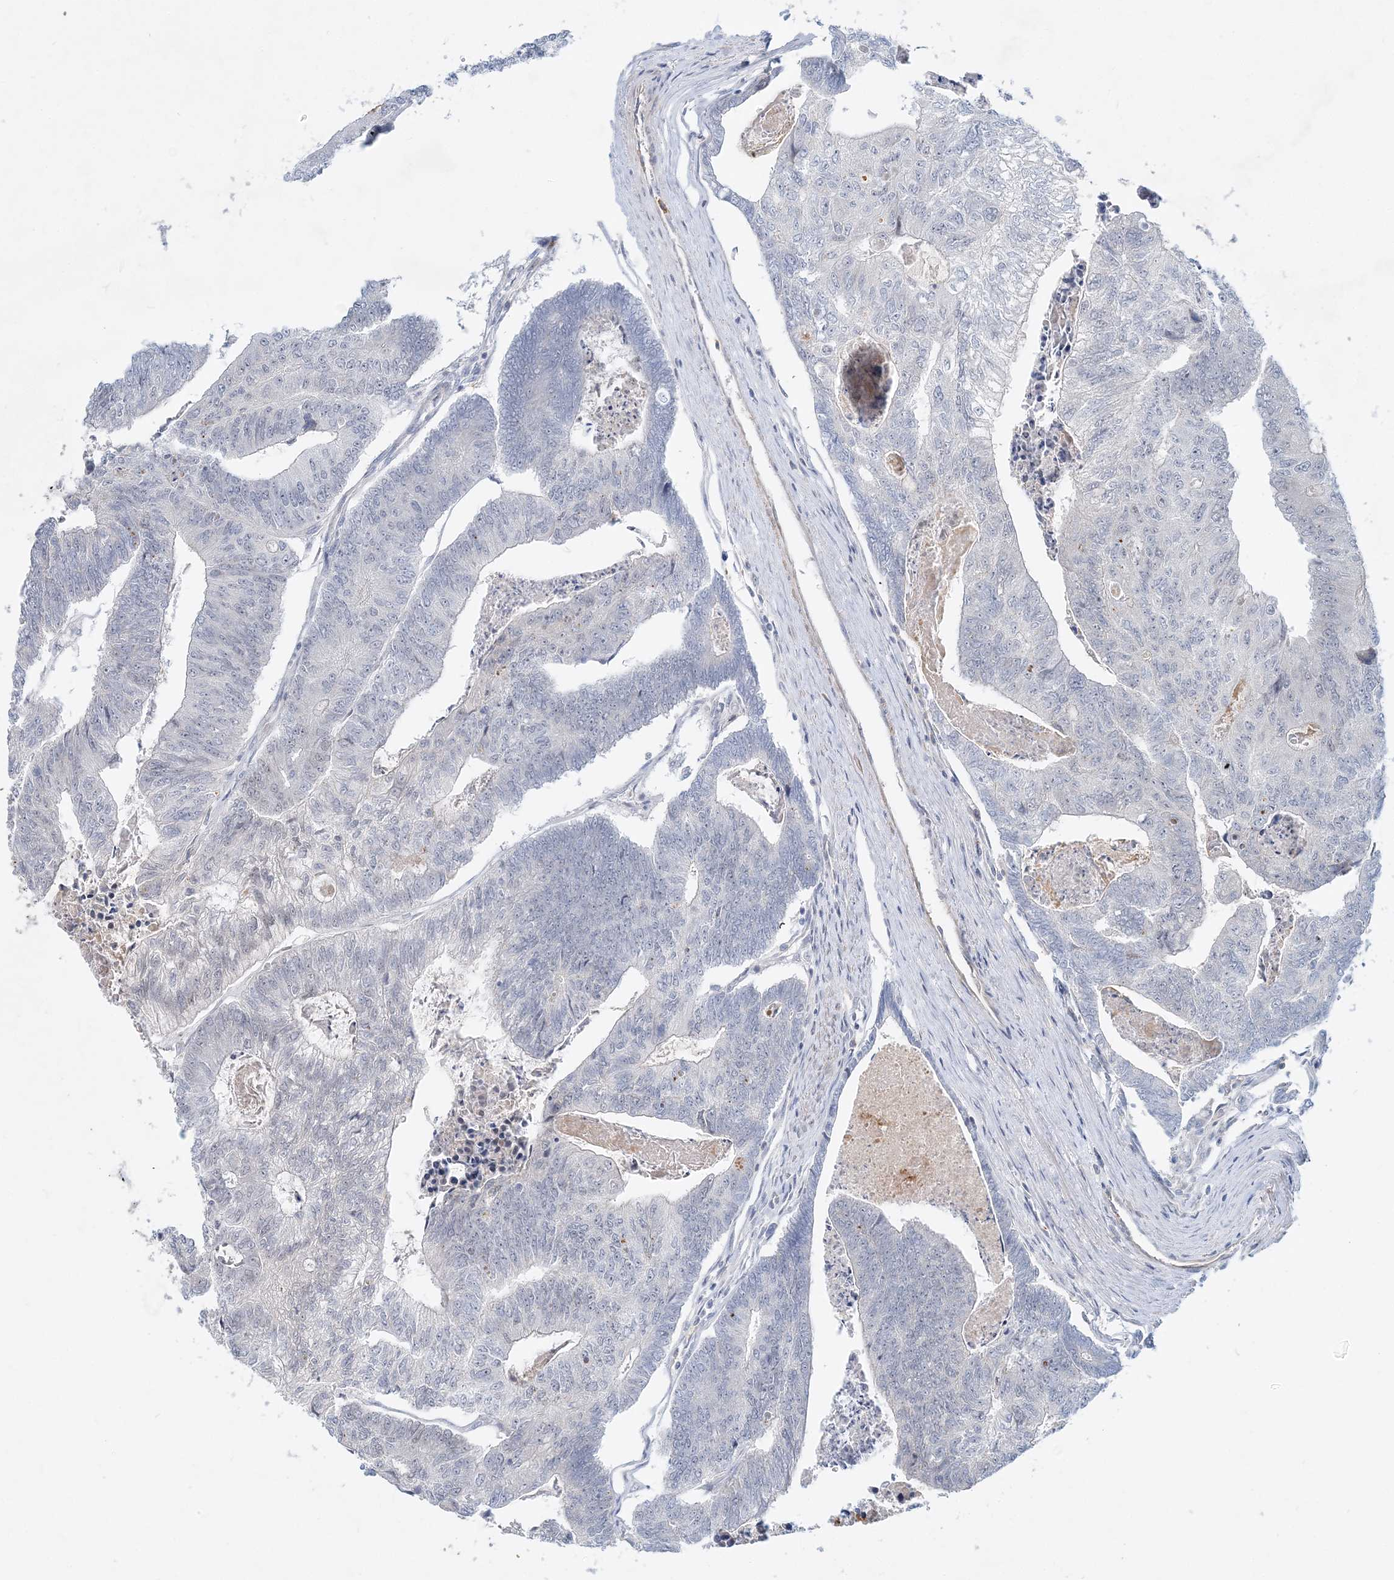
{"staining": {"intensity": "negative", "quantity": "none", "location": "none"}, "tissue": "colorectal cancer", "cell_type": "Tumor cells", "image_type": "cancer", "snomed": [{"axis": "morphology", "description": "Adenocarcinoma, NOS"}, {"axis": "topography", "description": "Colon"}], "caption": "Tumor cells show no significant protein positivity in adenocarcinoma (colorectal).", "gene": "DNAH5", "patient": {"sex": "female", "age": 67}}